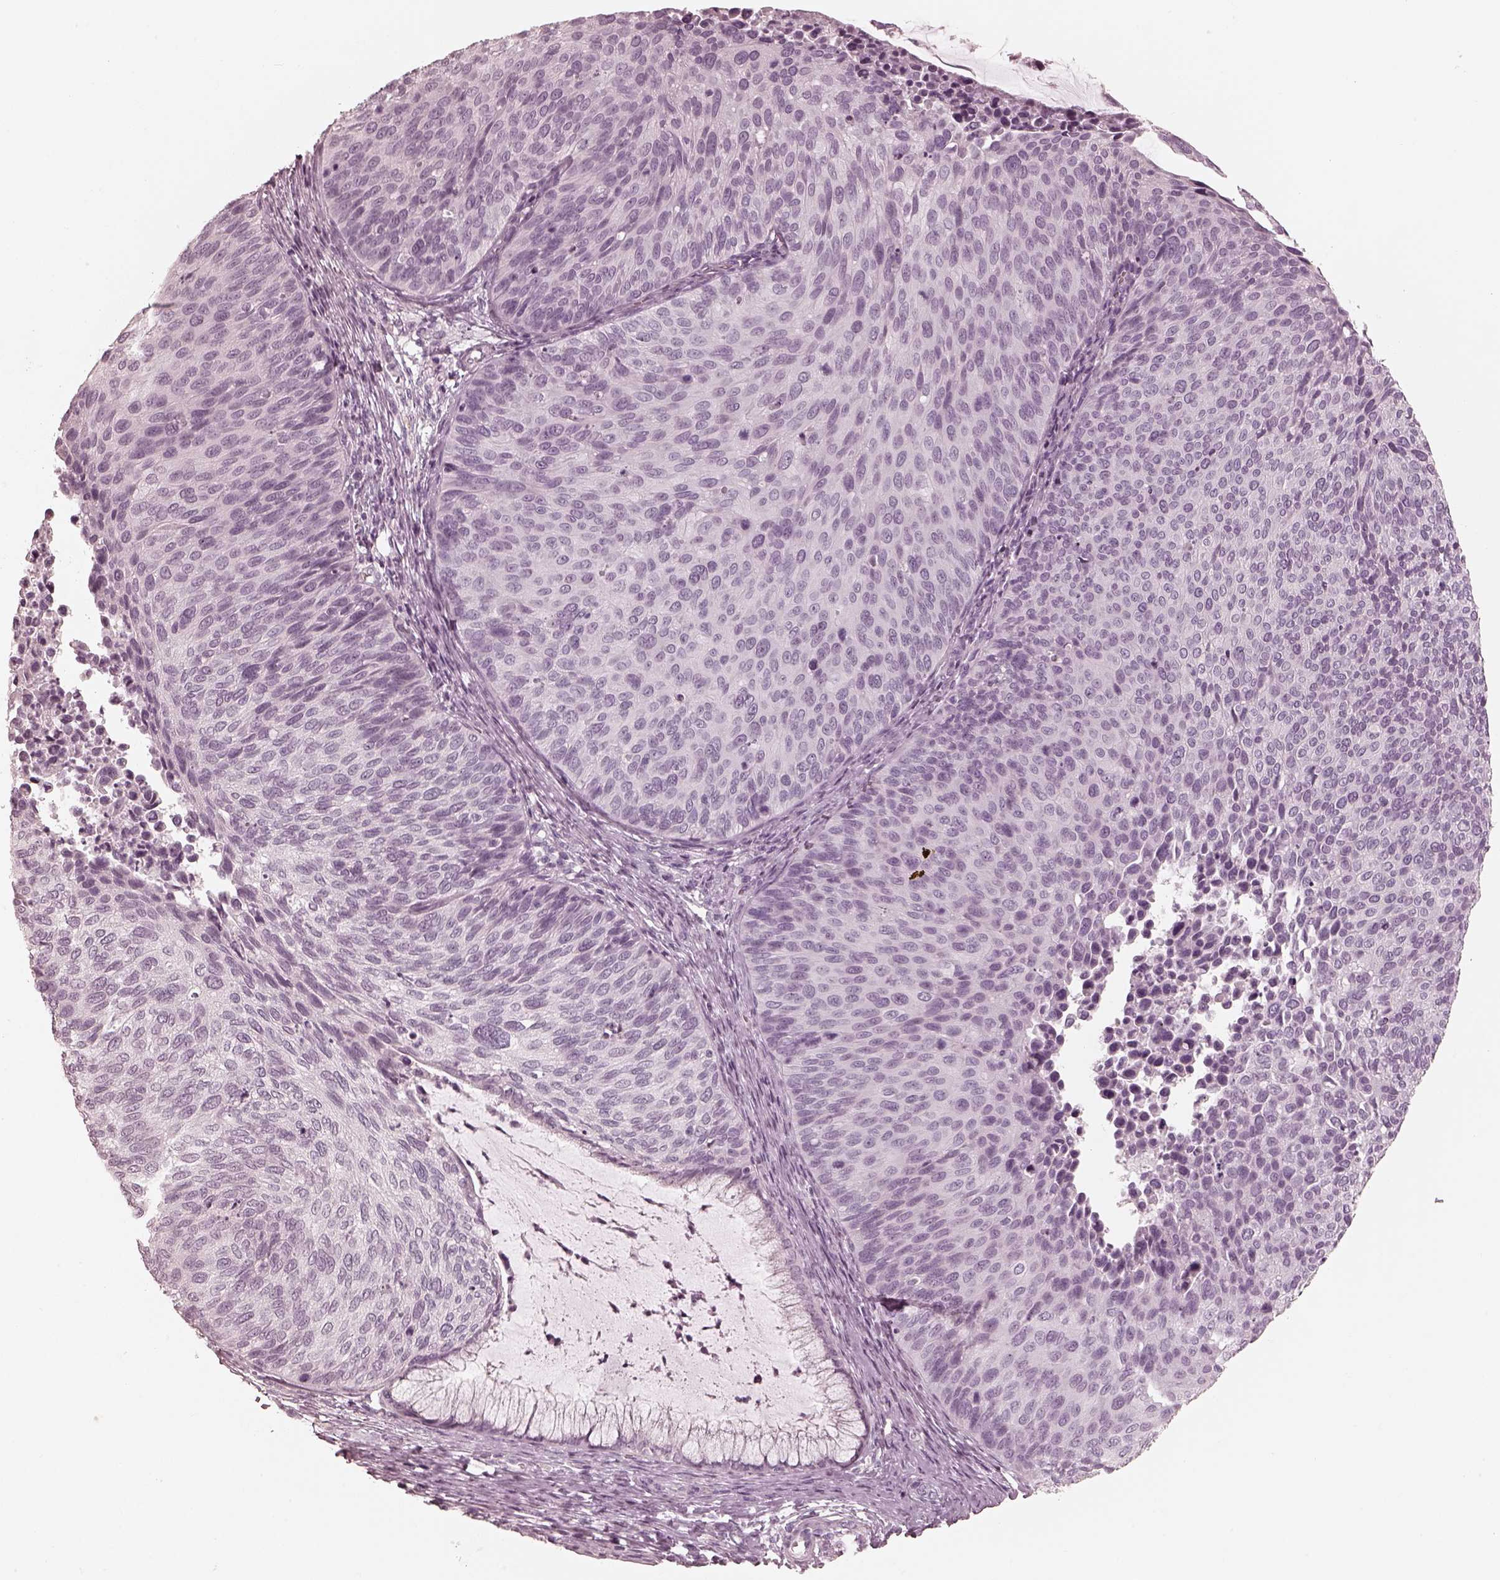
{"staining": {"intensity": "negative", "quantity": "none", "location": "none"}, "tissue": "cervical cancer", "cell_type": "Tumor cells", "image_type": "cancer", "snomed": [{"axis": "morphology", "description": "Squamous cell carcinoma, NOS"}, {"axis": "topography", "description": "Cervix"}], "caption": "Immunohistochemistry (IHC) histopathology image of cervical squamous cell carcinoma stained for a protein (brown), which exhibits no expression in tumor cells. (Brightfield microscopy of DAB immunohistochemistry (IHC) at high magnification).", "gene": "CALR3", "patient": {"sex": "female", "age": 36}}